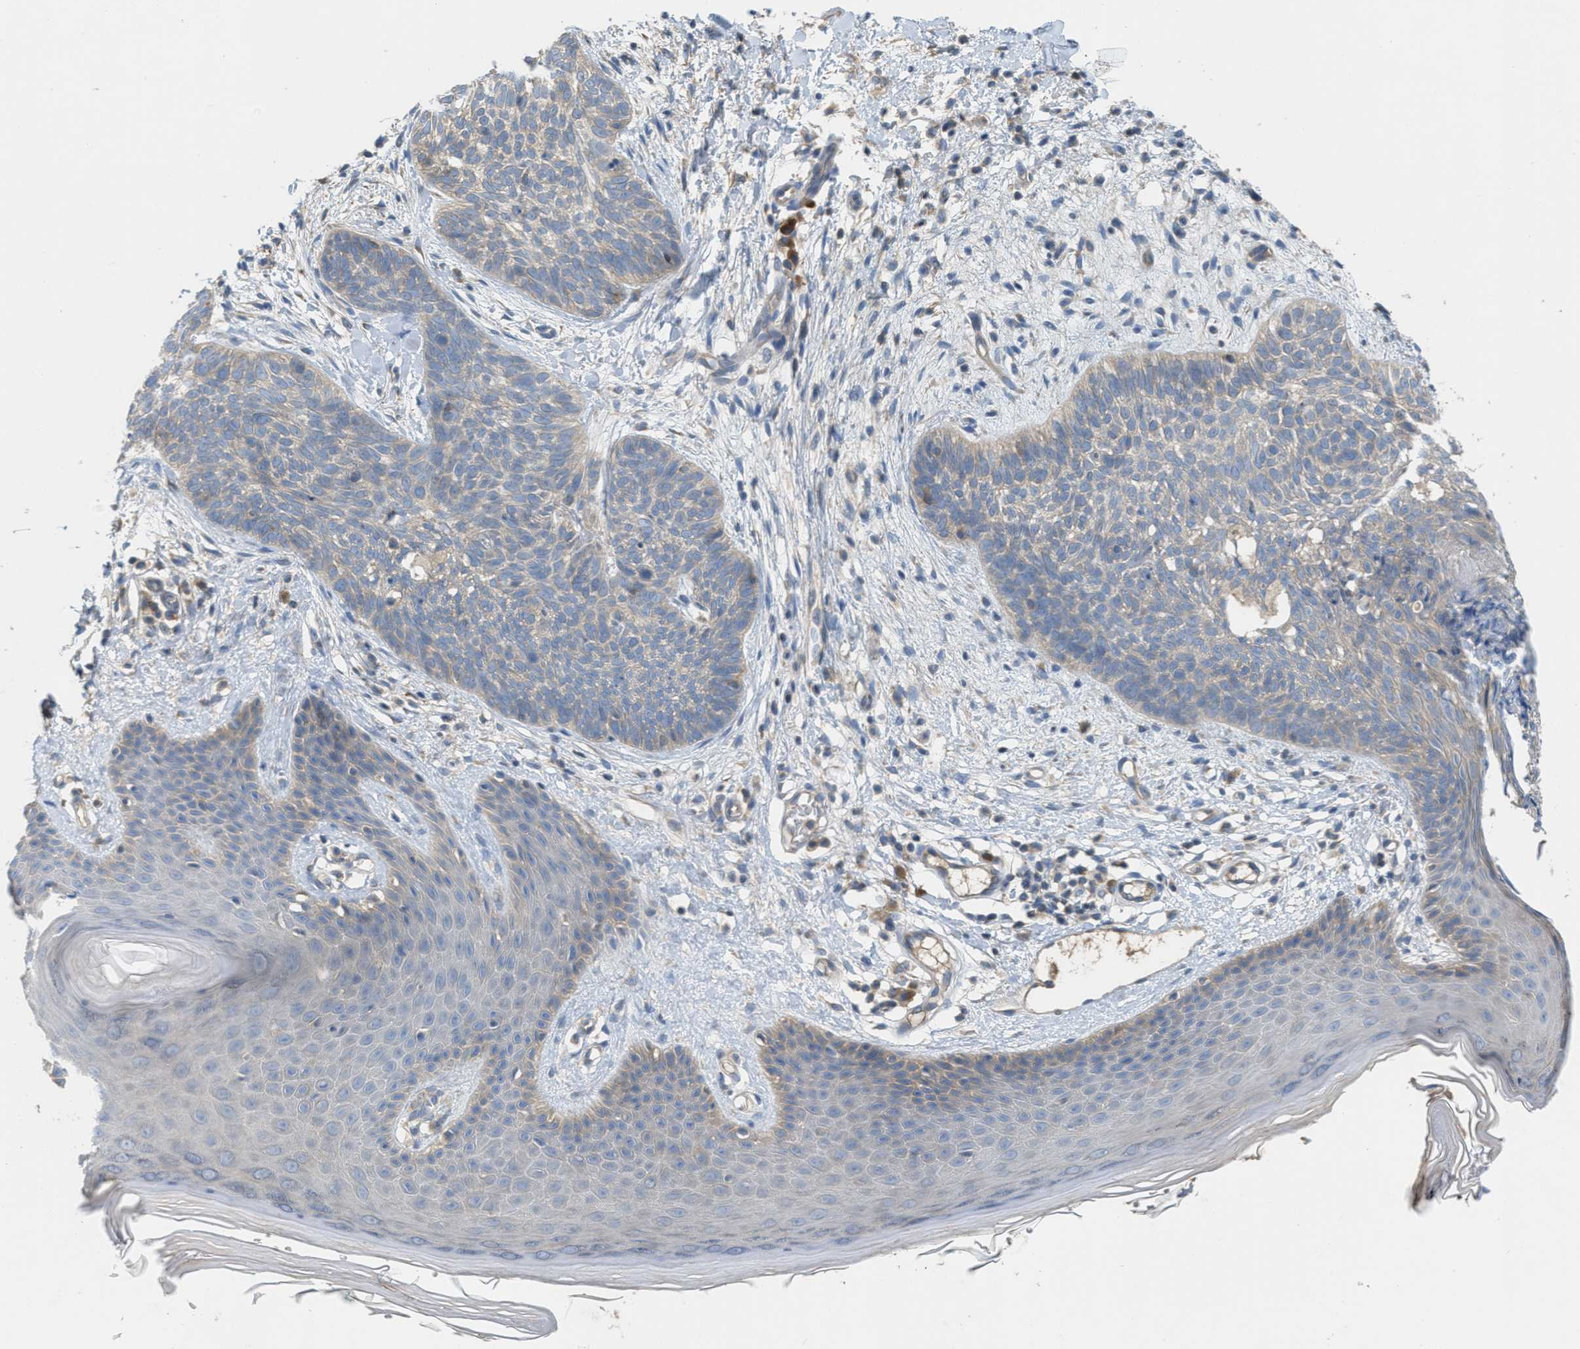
{"staining": {"intensity": "weak", "quantity": "<25%", "location": "cytoplasmic/membranous"}, "tissue": "skin cancer", "cell_type": "Tumor cells", "image_type": "cancer", "snomed": [{"axis": "morphology", "description": "Basal cell carcinoma"}, {"axis": "topography", "description": "Skin"}], "caption": "Protein analysis of skin cancer (basal cell carcinoma) displays no significant positivity in tumor cells.", "gene": "UBA5", "patient": {"sex": "female", "age": 59}}